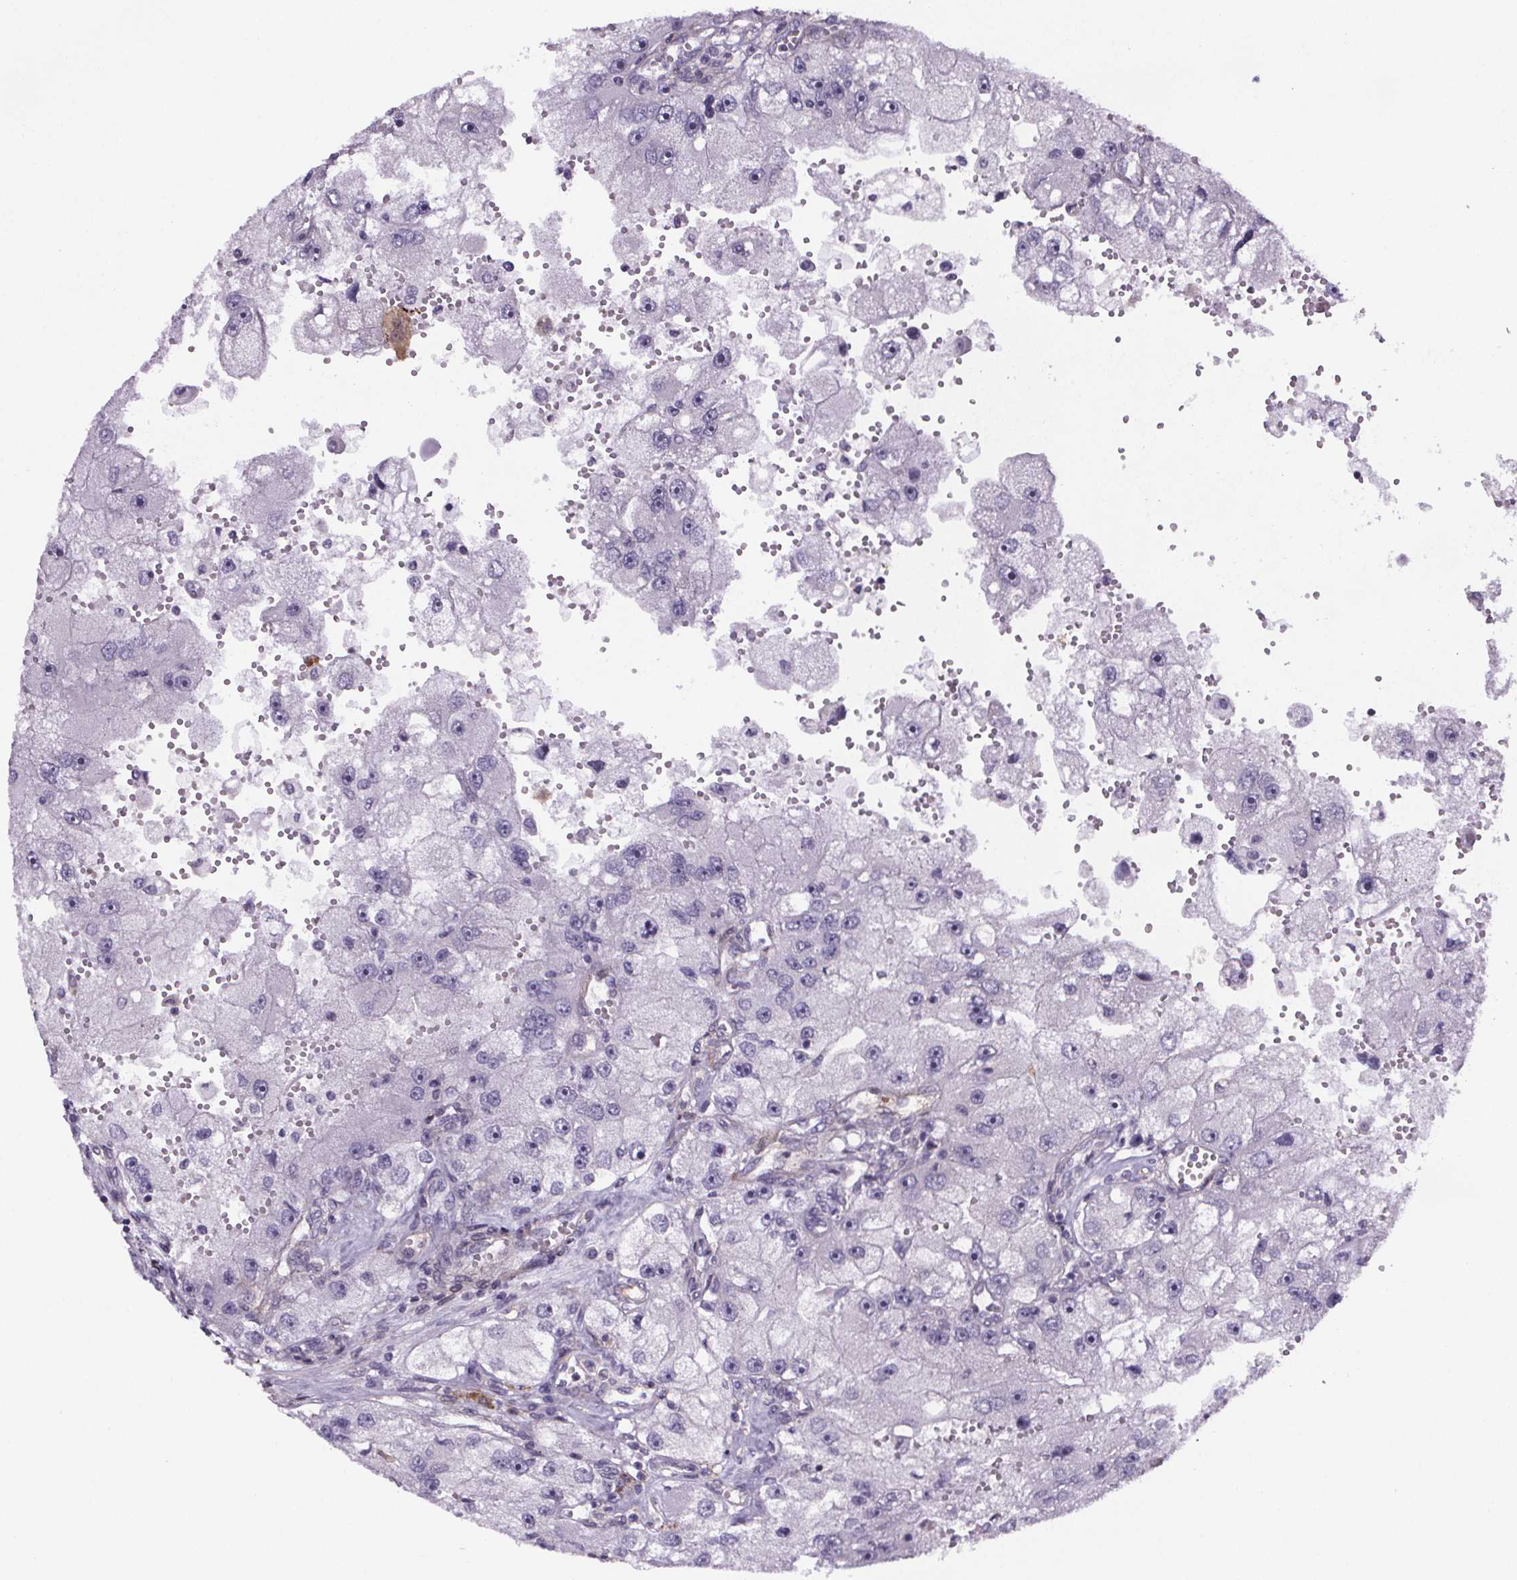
{"staining": {"intensity": "negative", "quantity": "none", "location": "none"}, "tissue": "renal cancer", "cell_type": "Tumor cells", "image_type": "cancer", "snomed": [{"axis": "morphology", "description": "Adenocarcinoma, NOS"}, {"axis": "topography", "description": "Kidney"}], "caption": "The IHC micrograph has no significant staining in tumor cells of renal cancer tissue.", "gene": "TTC12", "patient": {"sex": "male", "age": 63}}